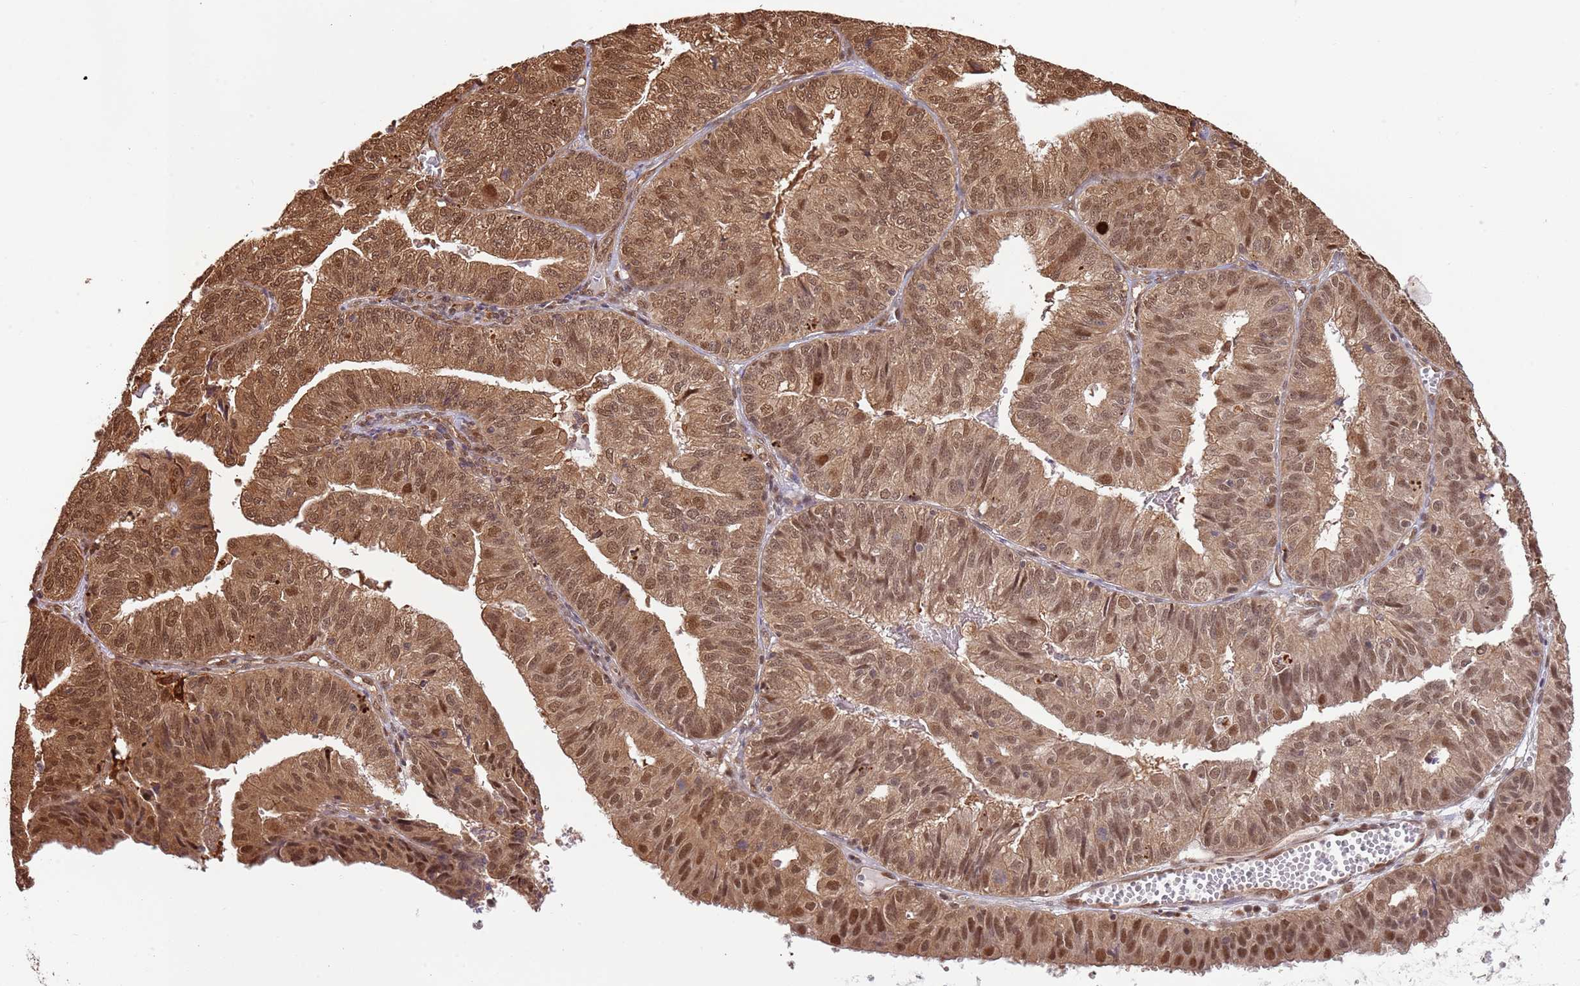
{"staining": {"intensity": "strong", "quantity": ">75%", "location": "cytoplasmic/membranous,nuclear"}, "tissue": "endometrial cancer", "cell_type": "Tumor cells", "image_type": "cancer", "snomed": [{"axis": "morphology", "description": "Adenocarcinoma, NOS"}, {"axis": "topography", "description": "Endometrium"}], "caption": "An image of human adenocarcinoma (endometrial) stained for a protein demonstrates strong cytoplasmic/membranous and nuclear brown staining in tumor cells. Immunohistochemistry stains the protein in brown and the nuclei are stained blue.", "gene": "PLSCR5", "patient": {"sex": "female", "age": 56}}